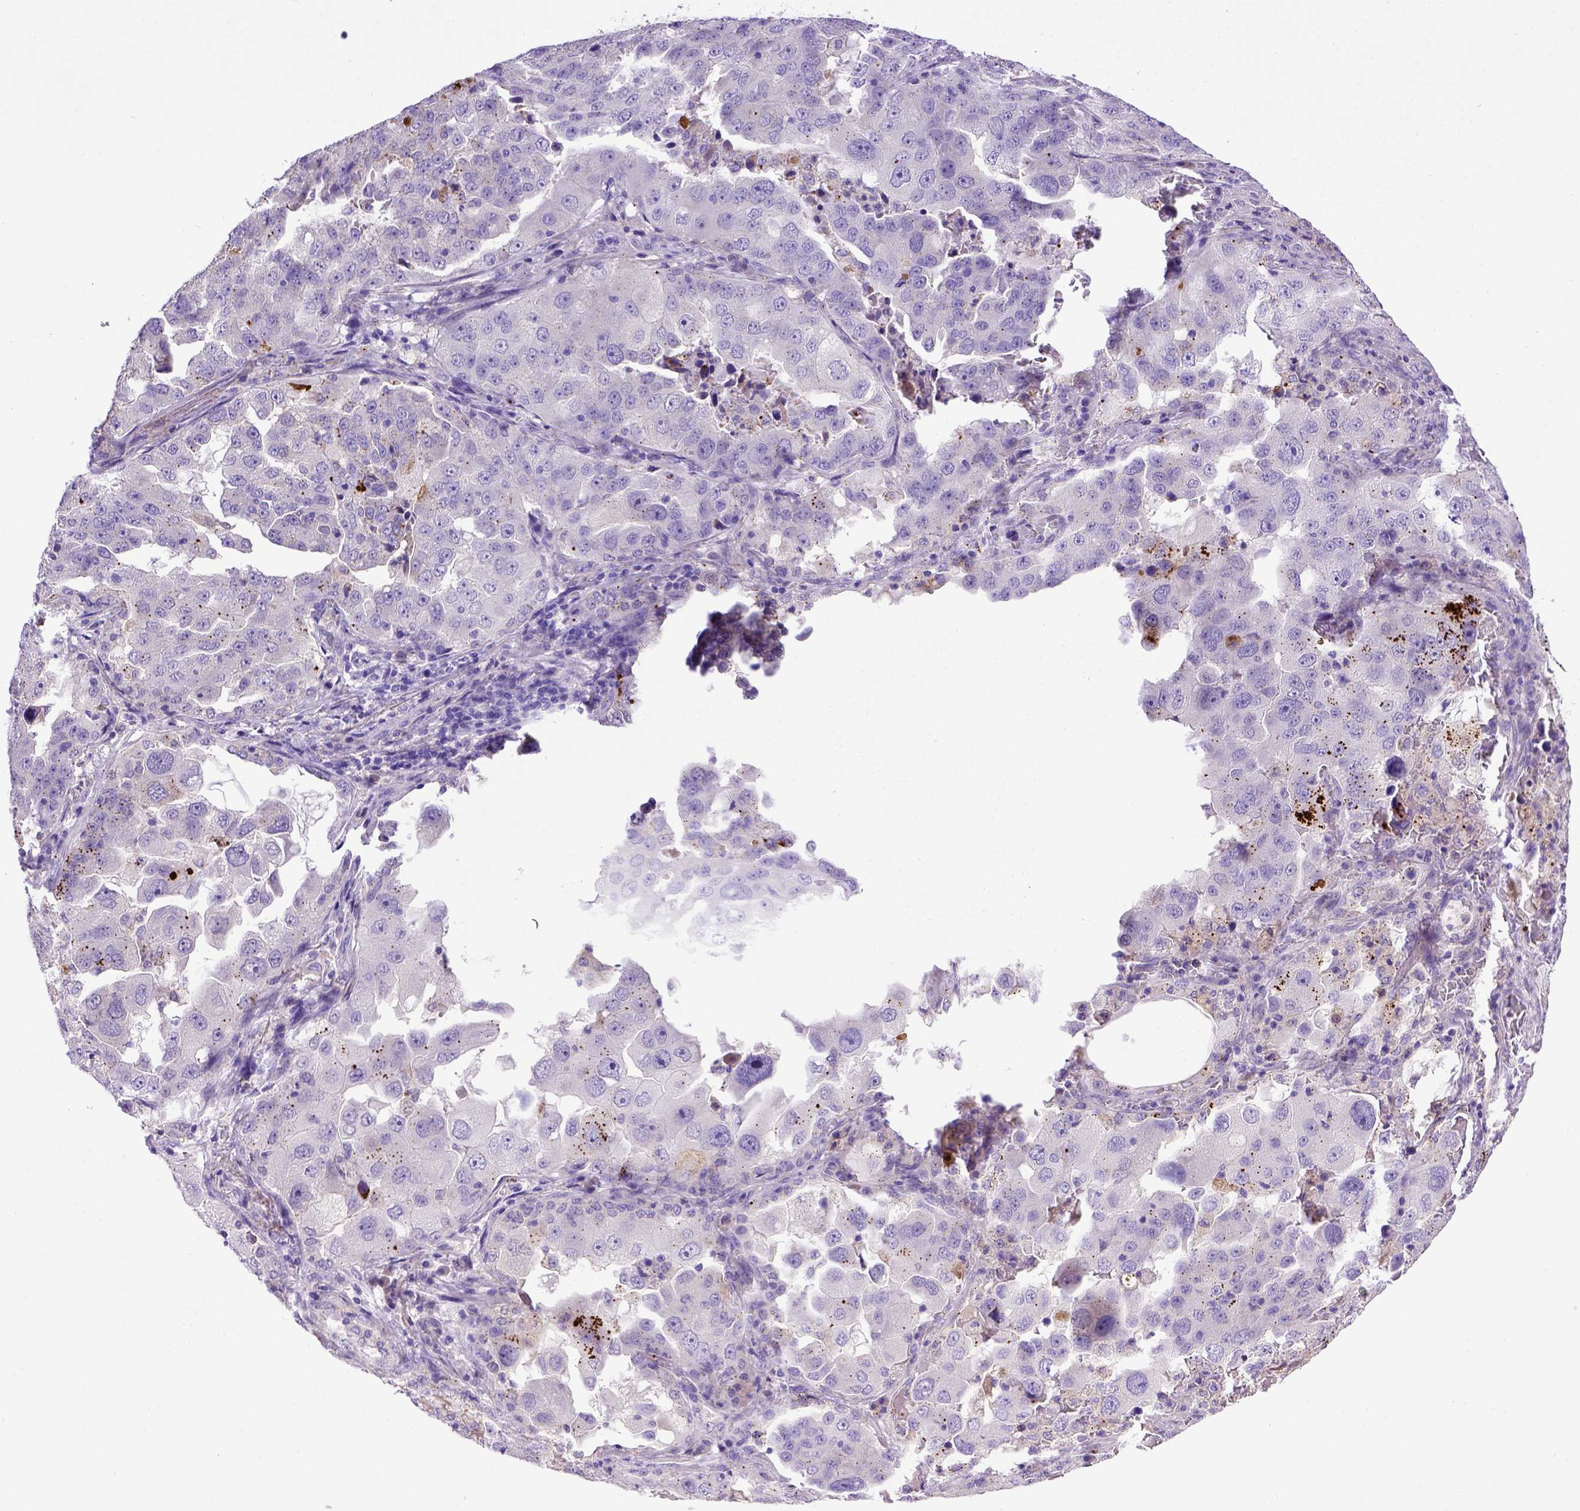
{"staining": {"intensity": "negative", "quantity": "none", "location": "none"}, "tissue": "lung cancer", "cell_type": "Tumor cells", "image_type": "cancer", "snomed": [{"axis": "morphology", "description": "Adenocarcinoma, NOS"}, {"axis": "topography", "description": "Lung"}], "caption": "IHC of human adenocarcinoma (lung) displays no expression in tumor cells.", "gene": "ADAM12", "patient": {"sex": "female", "age": 61}}